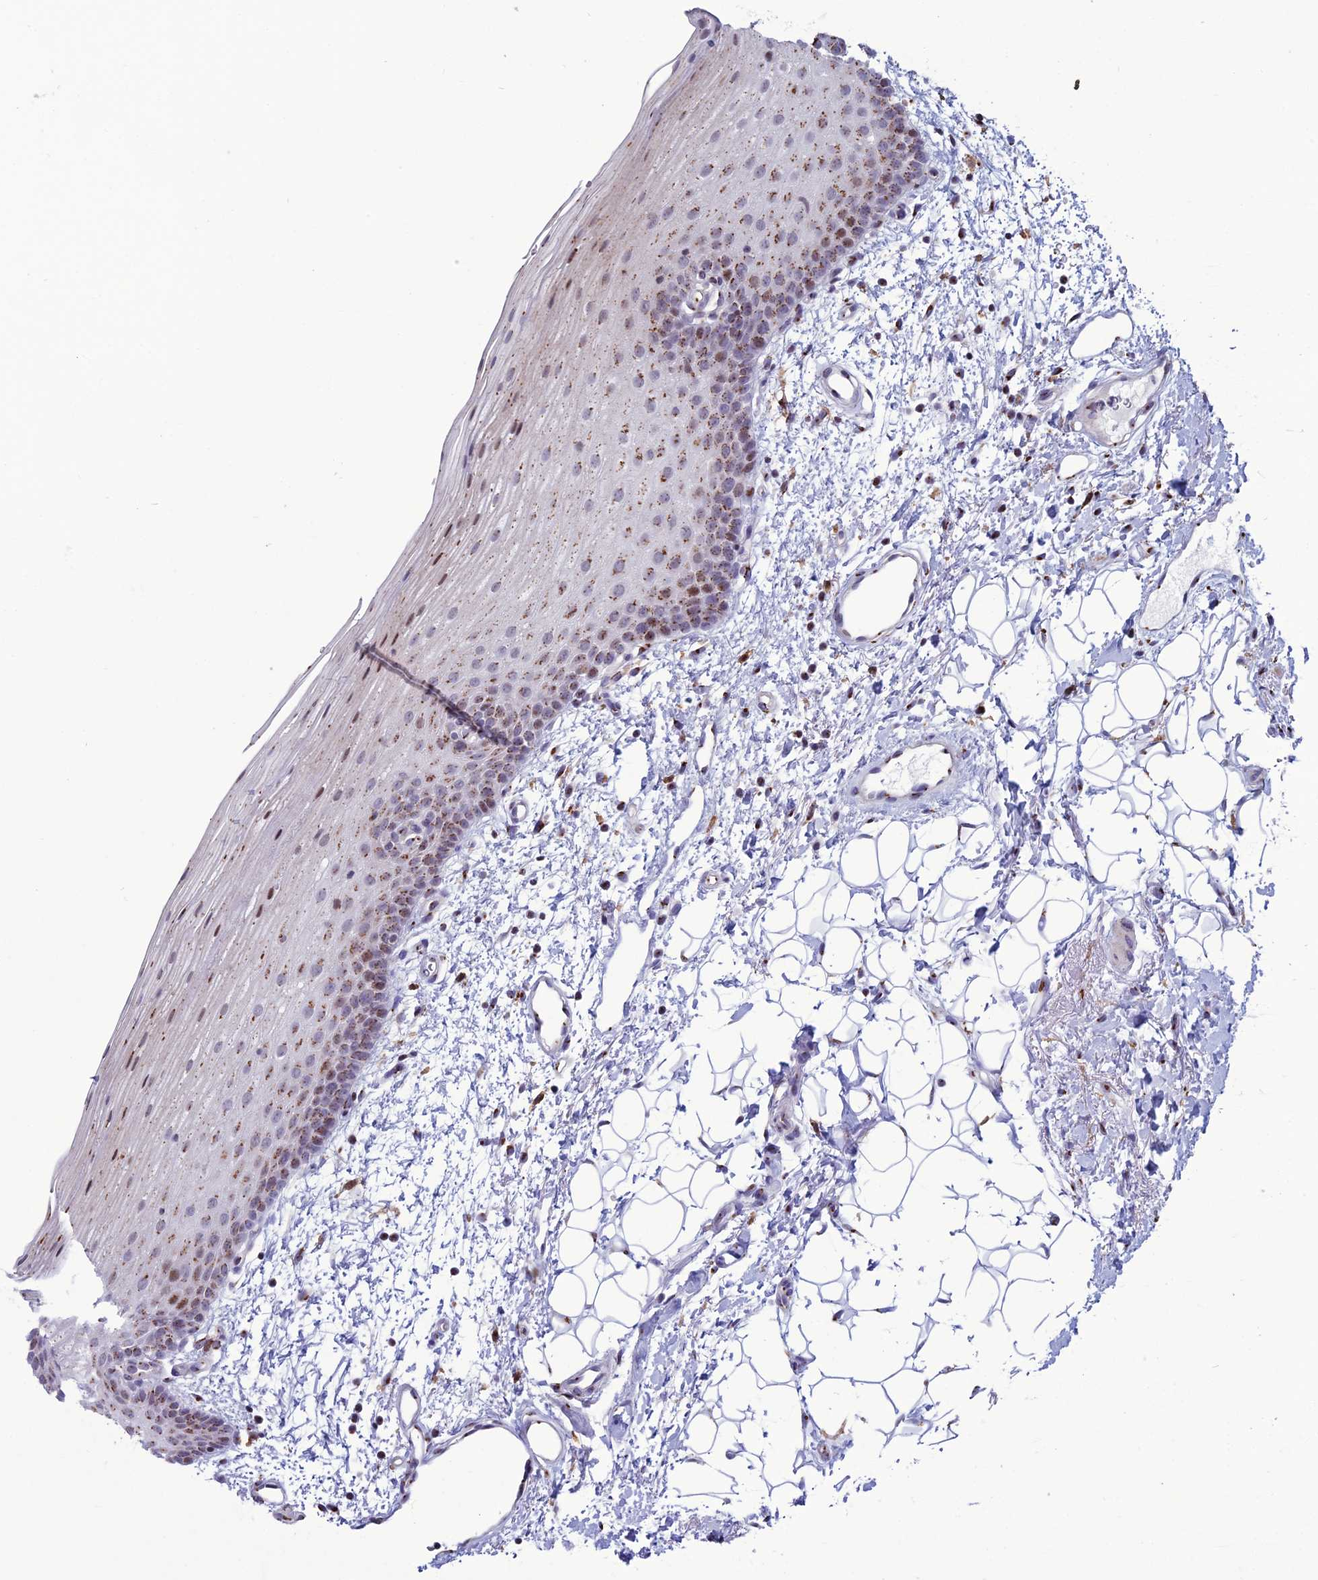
{"staining": {"intensity": "moderate", "quantity": "25%-75%", "location": "cytoplasmic/membranous"}, "tissue": "oral mucosa", "cell_type": "Squamous epithelial cells", "image_type": "normal", "snomed": [{"axis": "morphology", "description": "Normal tissue, NOS"}, {"axis": "topography", "description": "Oral tissue"}], "caption": "The immunohistochemical stain highlights moderate cytoplasmic/membranous expression in squamous epithelial cells of normal oral mucosa.", "gene": "PLEKHA4", "patient": {"sex": "male", "age": 68}}